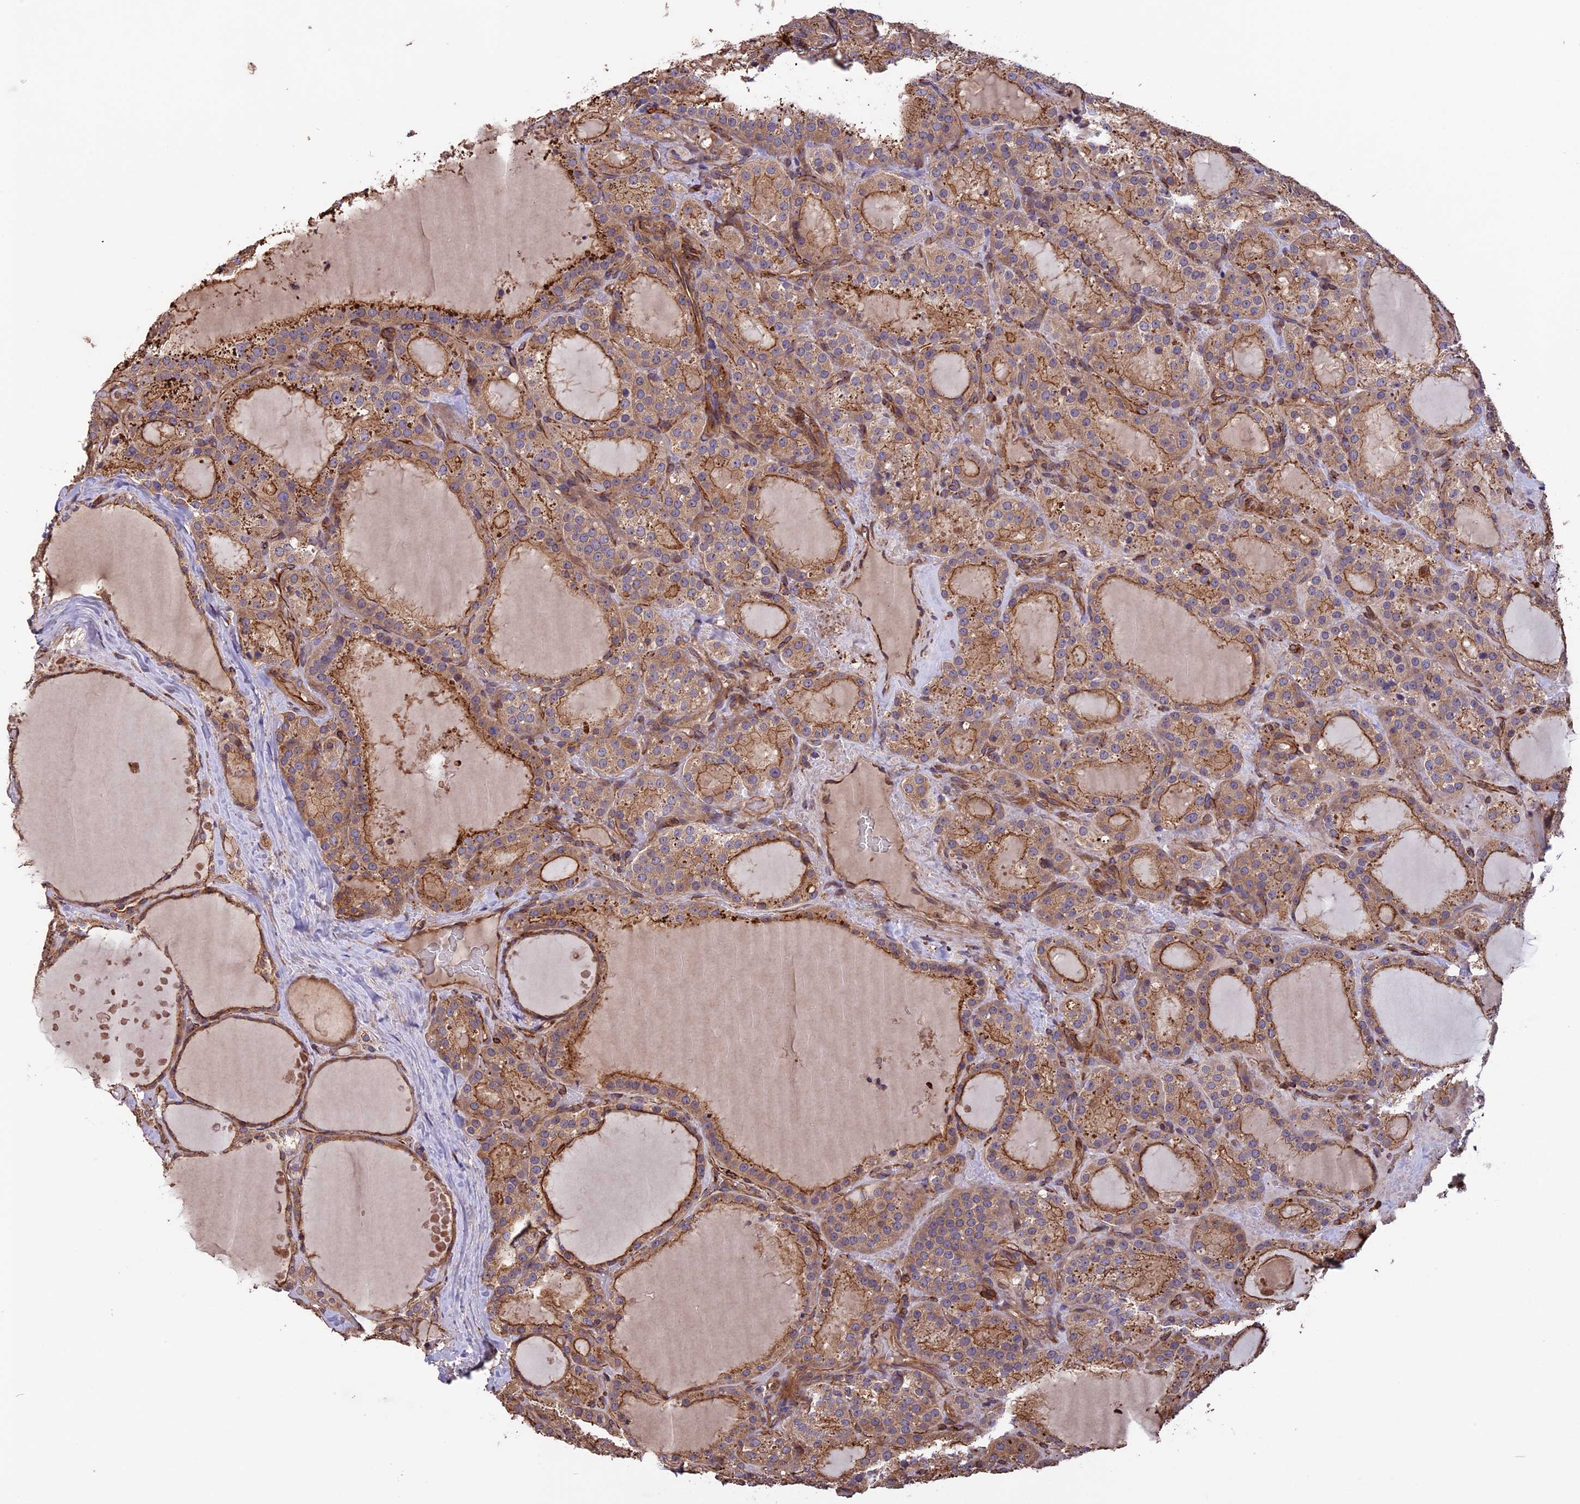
{"staining": {"intensity": "moderate", "quantity": ">75%", "location": "cytoplasmic/membranous"}, "tissue": "thyroid cancer", "cell_type": "Tumor cells", "image_type": "cancer", "snomed": [{"axis": "morphology", "description": "Papillary adenocarcinoma, NOS"}, {"axis": "topography", "description": "Thyroid gland"}], "caption": "Moderate cytoplasmic/membranous expression for a protein is present in approximately >75% of tumor cells of thyroid cancer (papillary adenocarcinoma) using IHC.", "gene": "GAS8", "patient": {"sex": "male", "age": 77}}